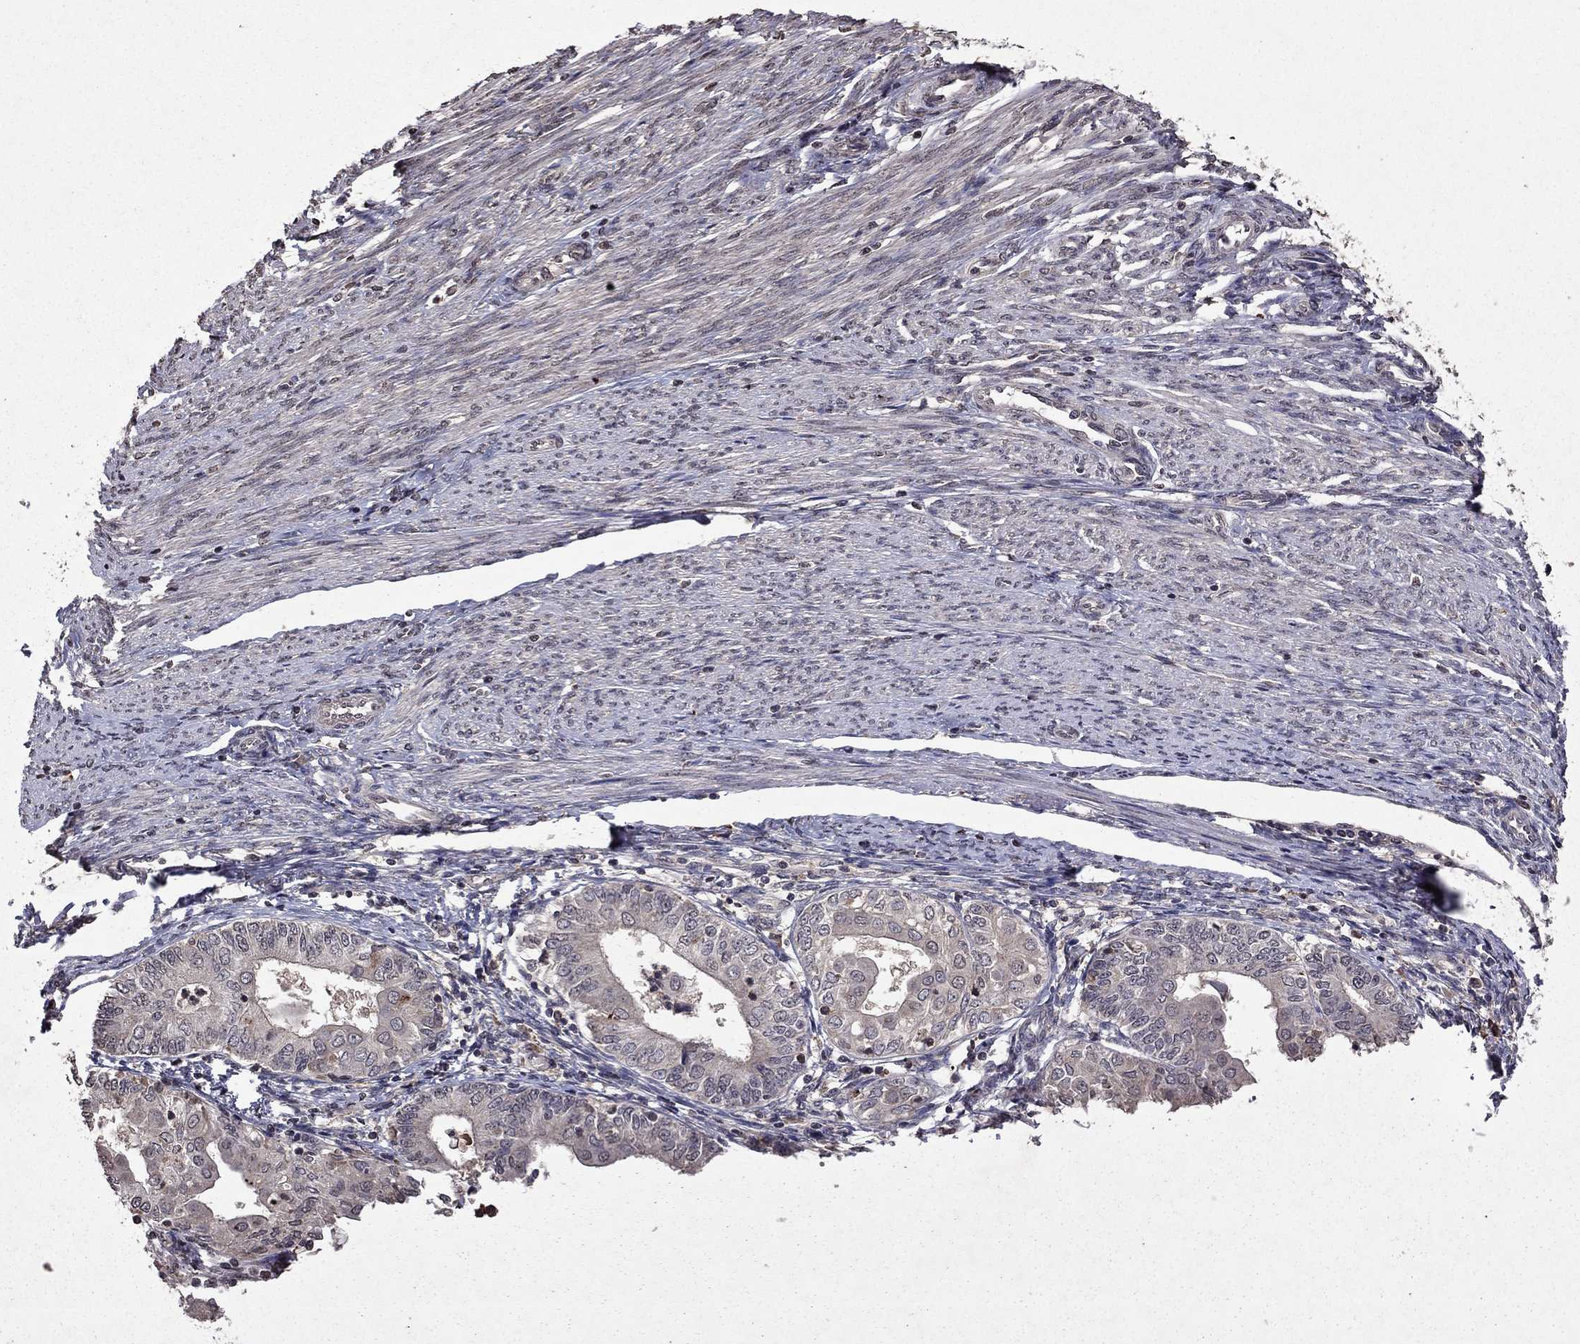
{"staining": {"intensity": "negative", "quantity": "none", "location": "none"}, "tissue": "endometrial cancer", "cell_type": "Tumor cells", "image_type": "cancer", "snomed": [{"axis": "morphology", "description": "Adenocarcinoma, NOS"}, {"axis": "topography", "description": "Endometrium"}], "caption": "A photomicrograph of endometrial cancer (adenocarcinoma) stained for a protein demonstrates no brown staining in tumor cells. (DAB immunohistochemistry (IHC), high magnification).", "gene": "NLGN1", "patient": {"sex": "female", "age": 68}}